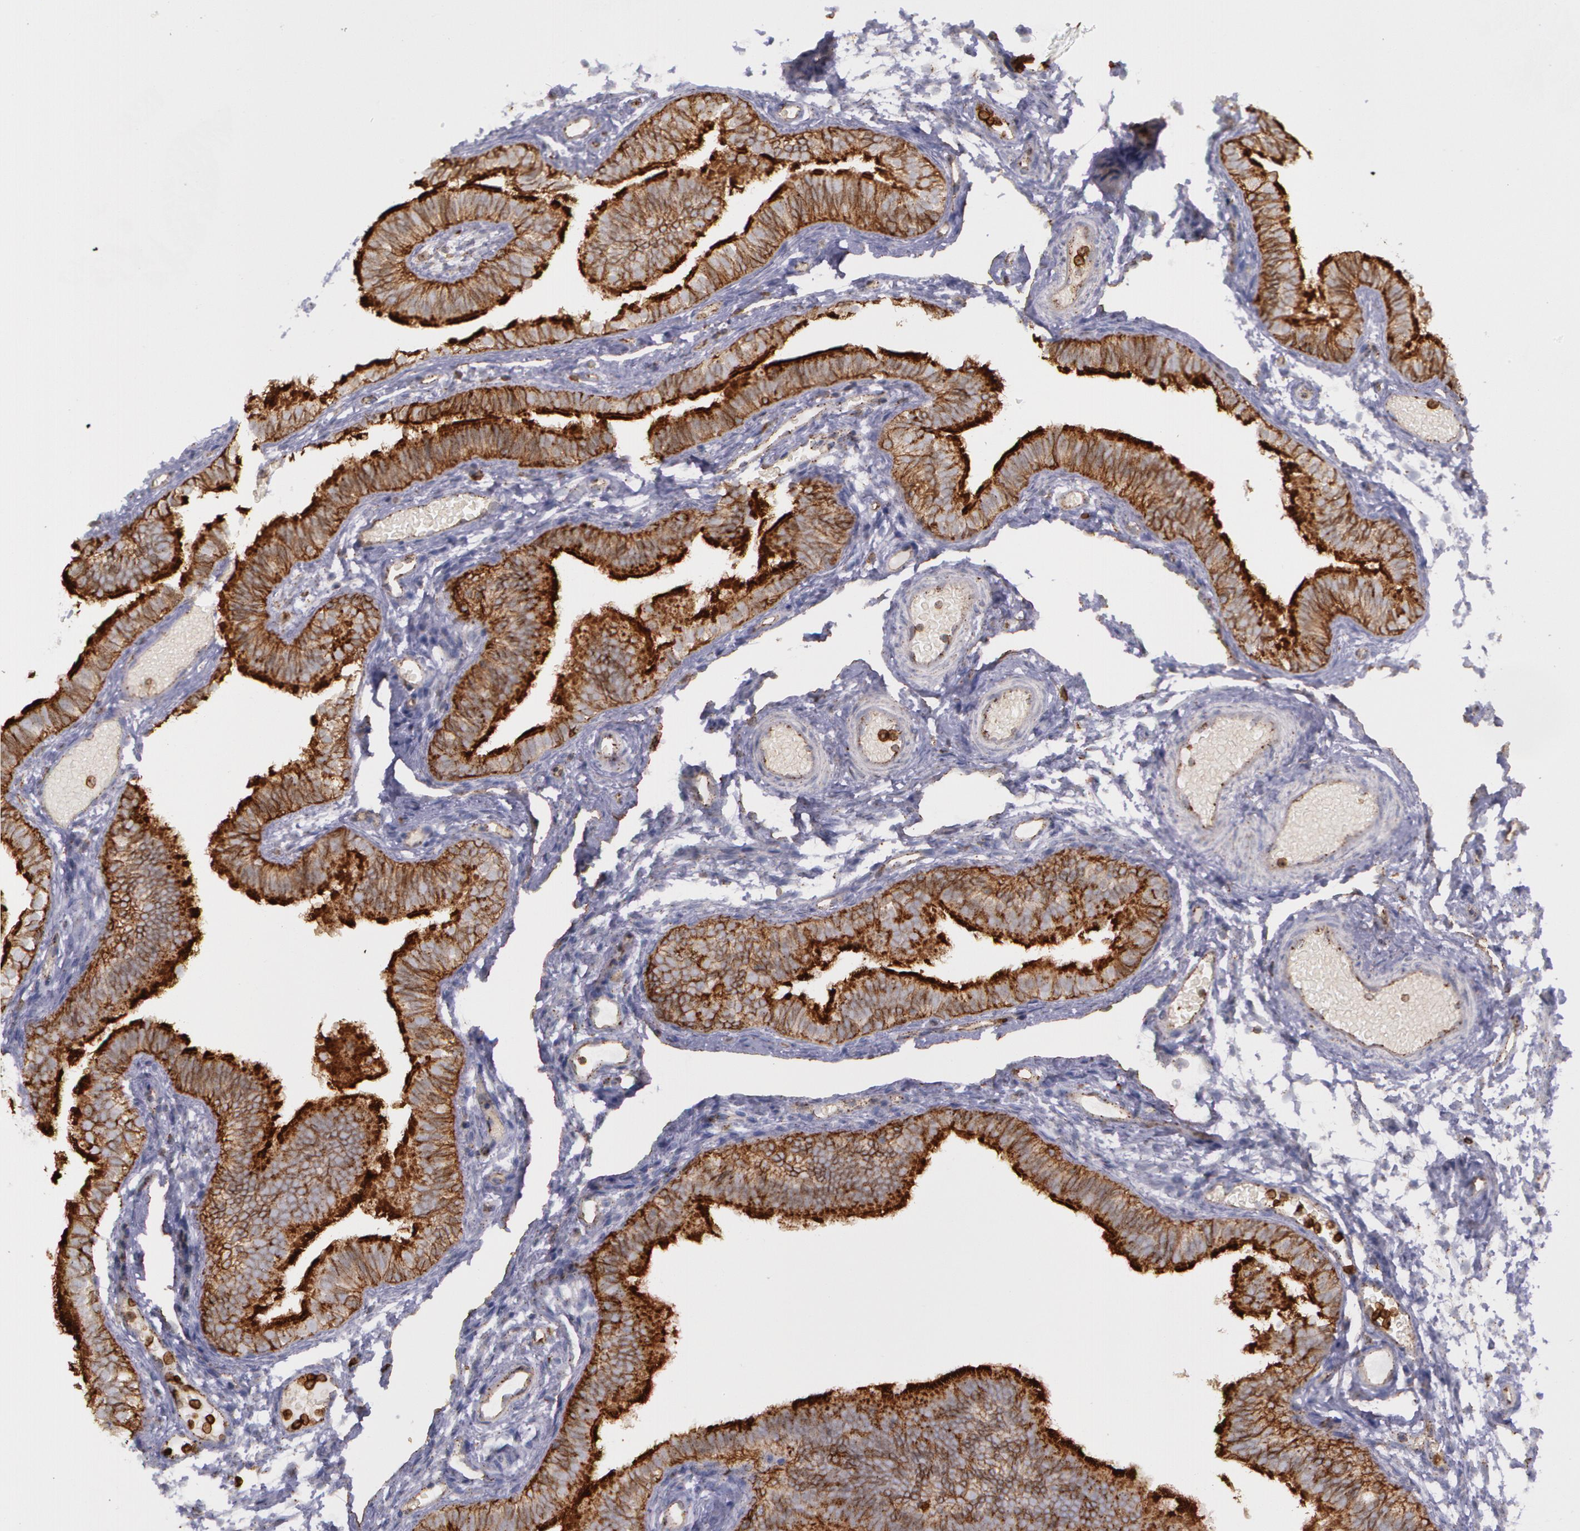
{"staining": {"intensity": "strong", "quantity": ">75%", "location": "cytoplasmic/membranous"}, "tissue": "fallopian tube", "cell_type": "Glandular cells", "image_type": "normal", "snomed": [{"axis": "morphology", "description": "Normal tissue, NOS"}, {"axis": "morphology", "description": "Dermoid, NOS"}, {"axis": "topography", "description": "Fallopian tube"}], "caption": "Immunohistochemical staining of unremarkable human fallopian tube reveals high levels of strong cytoplasmic/membranous positivity in about >75% of glandular cells. (brown staining indicates protein expression, while blue staining denotes nuclei).", "gene": "FLOT2", "patient": {"sex": "female", "age": 33}}